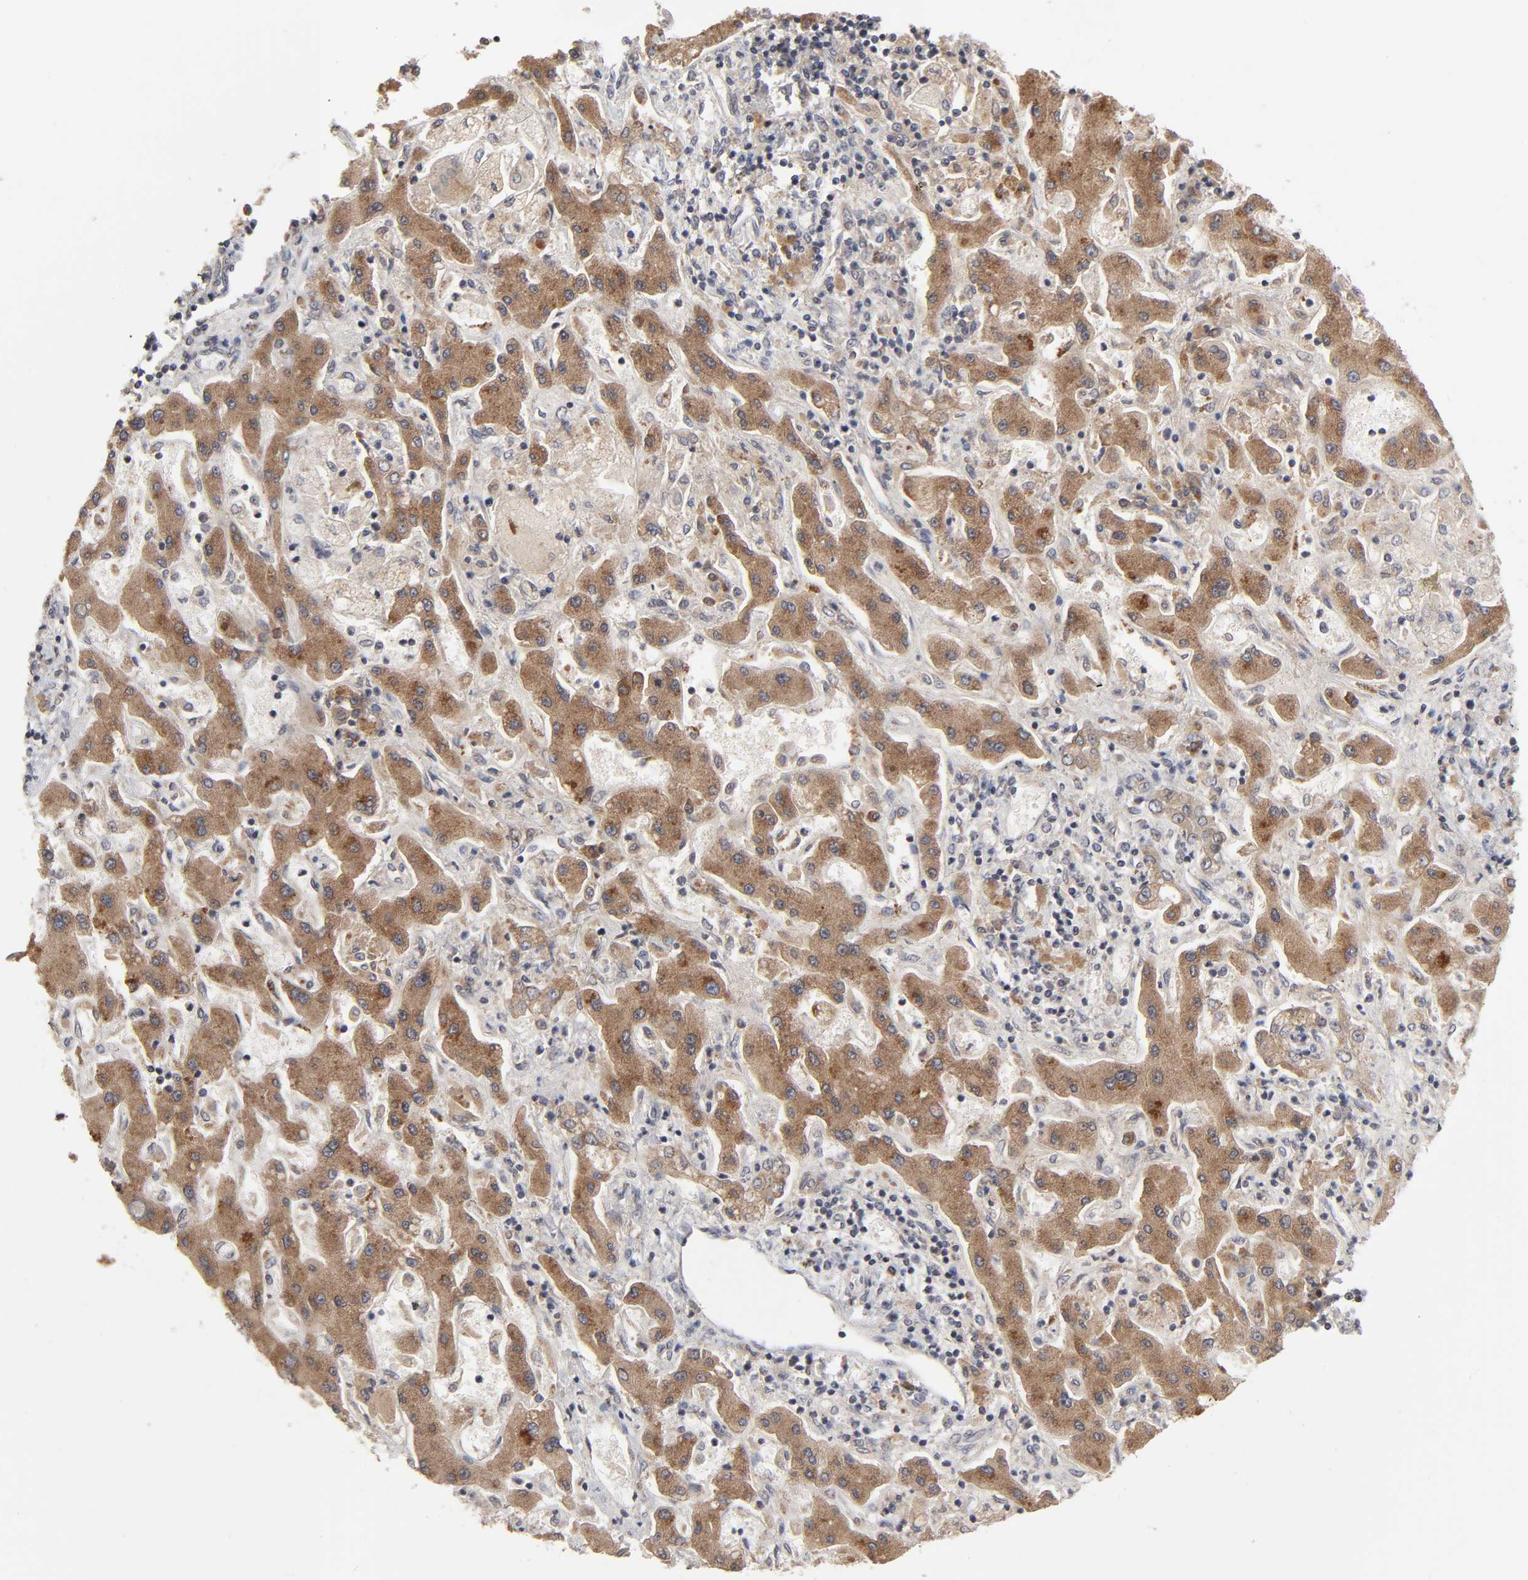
{"staining": {"intensity": "moderate", "quantity": ">75%", "location": "cytoplasmic/membranous"}, "tissue": "liver cancer", "cell_type": "Tumor cells", "image_type": "cancer", "snomed": [{"axis": "morphology", "description": "Cholangiocarcinoma"}, {"axis": "topography", "description": "Liver"}], "caption": "Human liver cancer stained for a protein (brown) demonstrates moderate cytoplasmic/membranous positive expression in about >75% of tumor cells.", "gene": "AUH", "patient": {"sex": "male", "age": 50}}